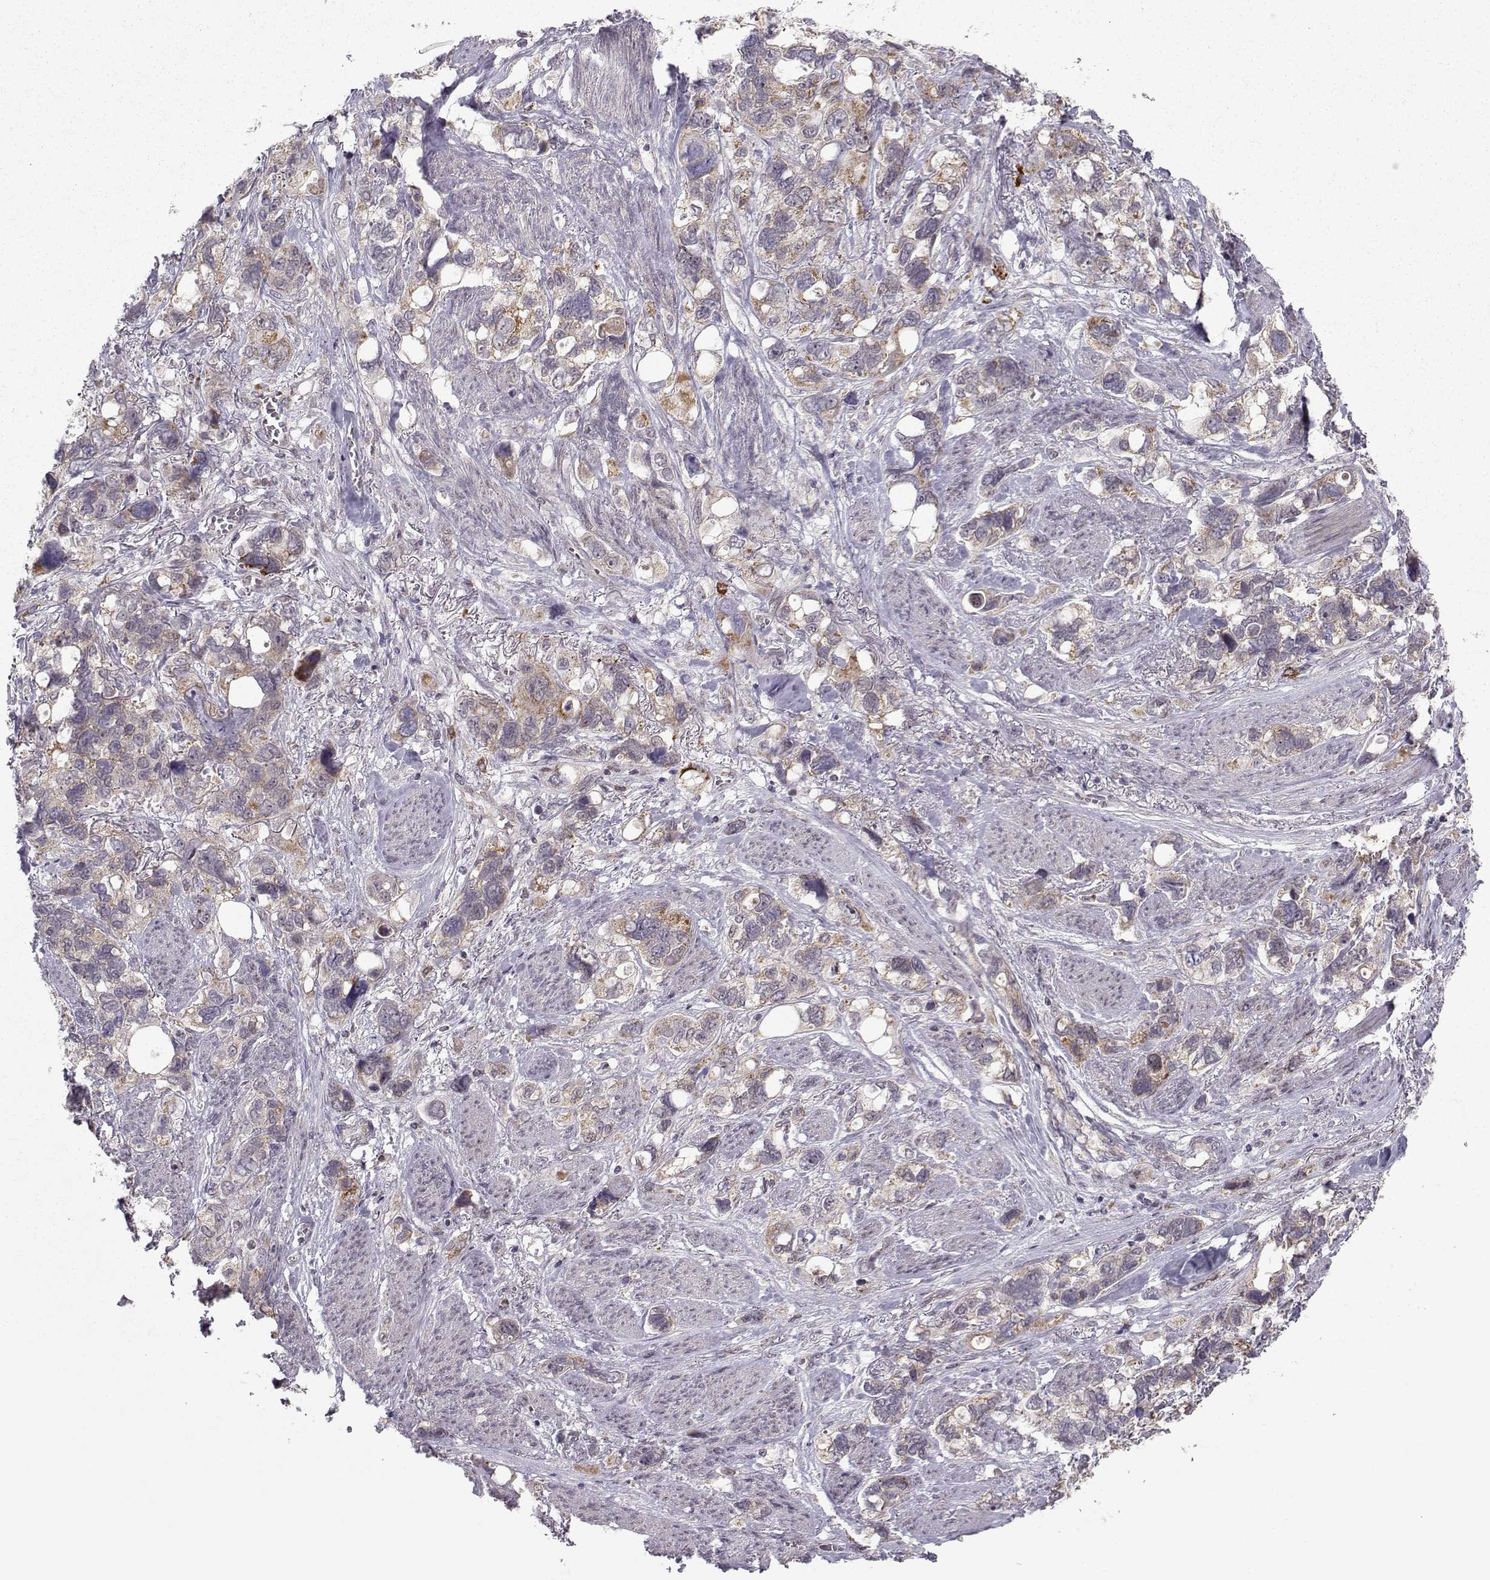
{"staining": {"intensity": "strong", "quantity": "25%-75%", "location": "cytoplasmic/membranous"}, "tissue": "stomach cancer", "cell_type": "Tumor cells", "image_type": "cancer", "snomed": [{"axis": "morphology", "description": "Adenocarcinoma, NOS"}, {"axis": "topography", "description": "Stomach, upper"}], "caption": "A histopathology image showing strong cytoplasmic/membranous positivity in approximately 25%-75% of tumor cells in stomach cancer, as visualized by brown immunohistochemical staining.", "gene": "NECAB3", "patient": {"sex": "female", "age": 81}}